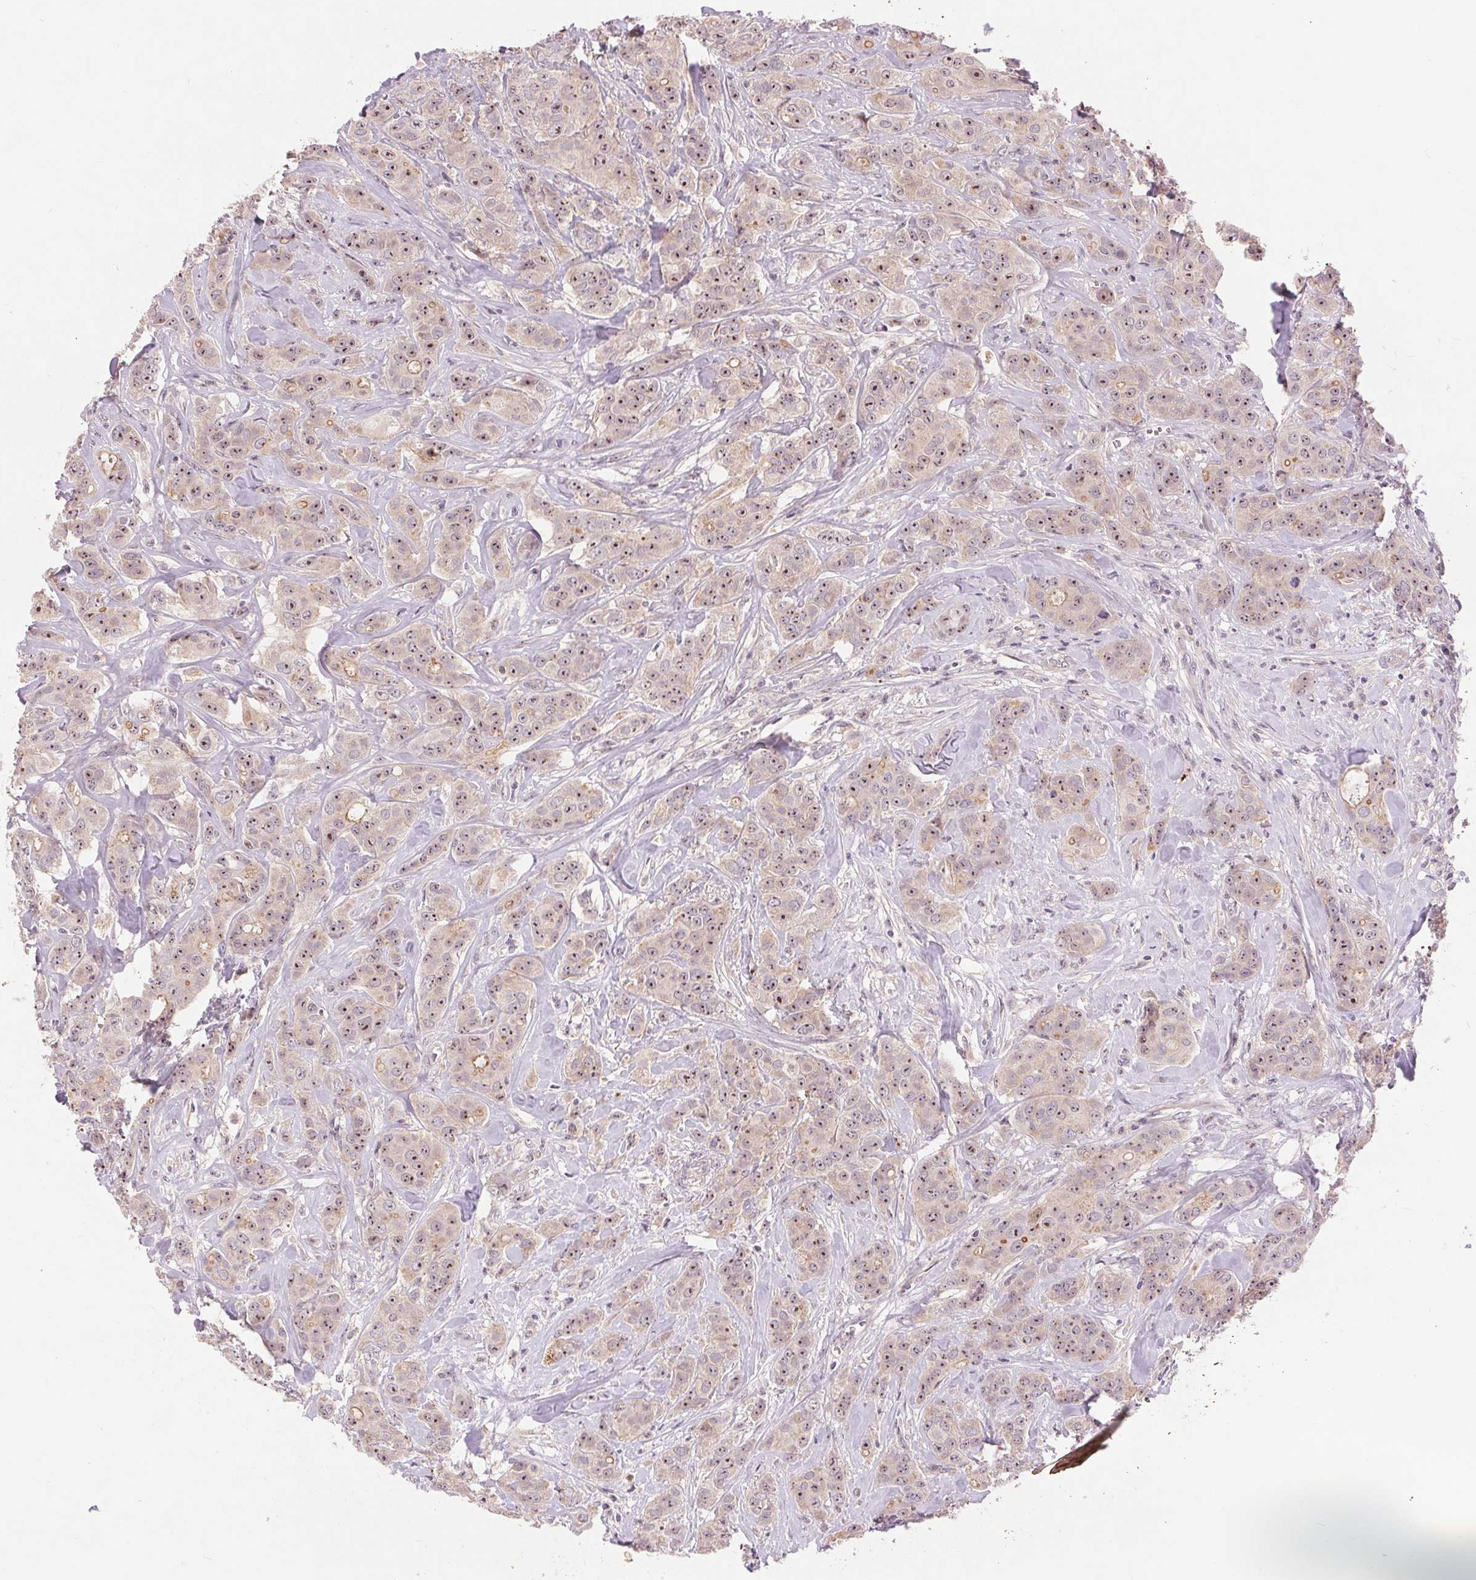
{"staining": {"intensity": "weak", "quantity": ">75%", "location": "nuclear"}, "tissue": "breast cancer", "cell_type": "Tumor cells", "image_type": "cancer", "snomed": [{"axis": "morphology", "description": "Duct carcinoma"}, {"axis": "topography", "description": "Breast"}], "caption": "The photomicrograph exhibits a brown stain indicating the presence of a protein in the nuclear of tumor cells in invasive ductal carcinoma (breast). The protein of interest is shown in brown color, while the nuclei are stained blue.", "gene": "RANBP3L", "patient": {"sex": "female", "age": 43}}